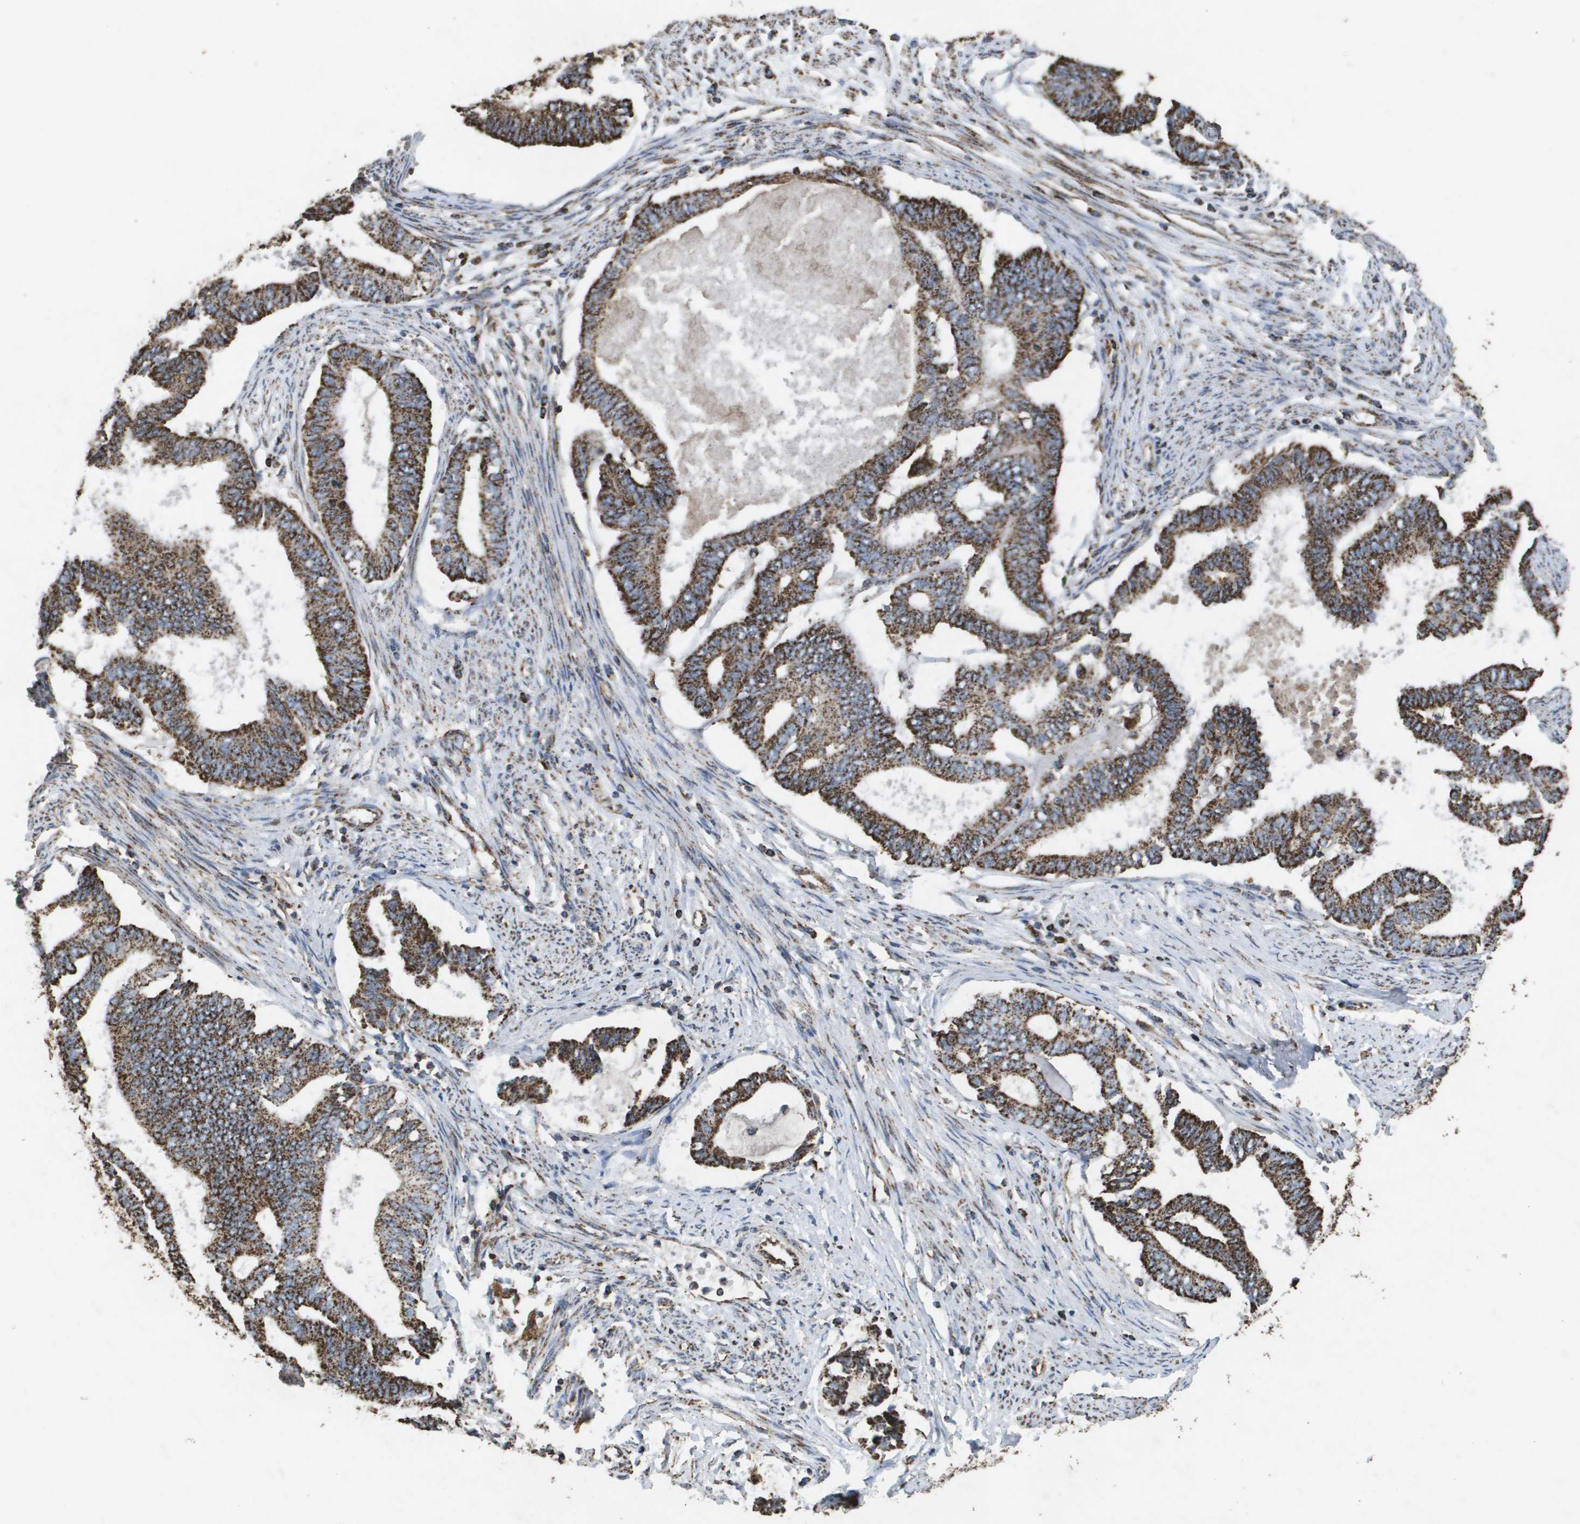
{"staining": {"intensity": "strong", "quantity": ">75%", "location": "cytoplasmic/membranous"}, "tissue": "endometrial cancer", "cell_type": "Tumor cells", "image_type": "cancer", "snomed": [{"axis": "morphology", "description": "Adenocarcinoma, NOS"}, {"axis": "topography", "description": "Endometrium"}], "caption": "Brown immunohistochemical staining in human endometrial adenocarcinoma demonstrates strong cytoplasmic/membranous expression in about >75% of tumor cells. (DAB (3,3'-diaminobenzidine) = brown stain, brightfield microscopy at high magnification).", "gene": "HSPE1", "patient": {"sex": "female", "age": 86}}